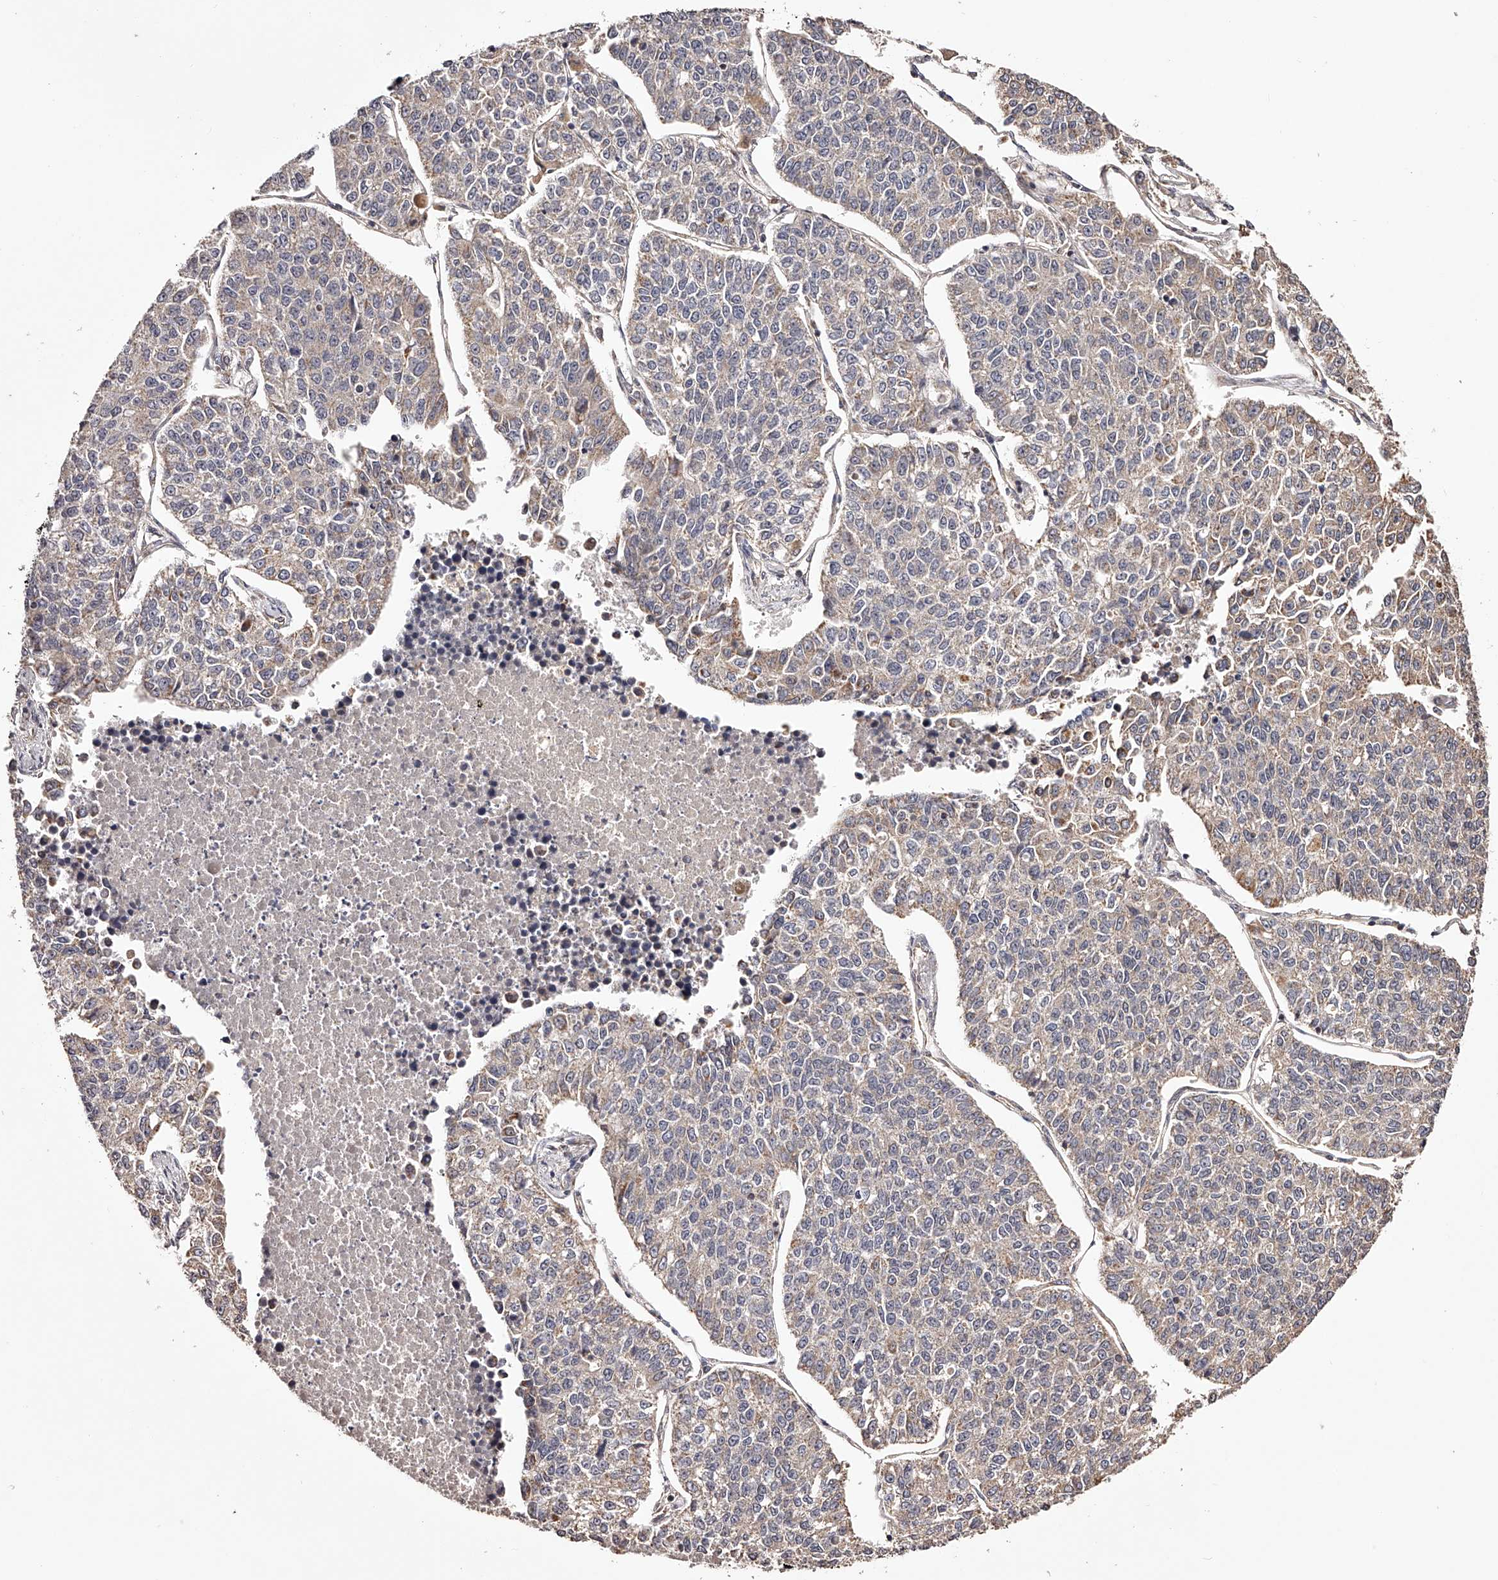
{"staining": {"intensity": "weak", "quantity": "<25%", "location": "cytoplasmic/membranous"}, "tissue": "lung cancer", "cell_type": "Tumor cells", "image_type": "cancer", "snomed": [{"axis": "morphology", "description": "Adenocarcinoma, NOS"}, {"axis": "topography", "description": "Lung"}], "caption": "Immunohistochemical staining of lung cancer displays no significant expression in tumor cells.", "gene": "USP21", "patient": {"sex": "male", "age": 49}}